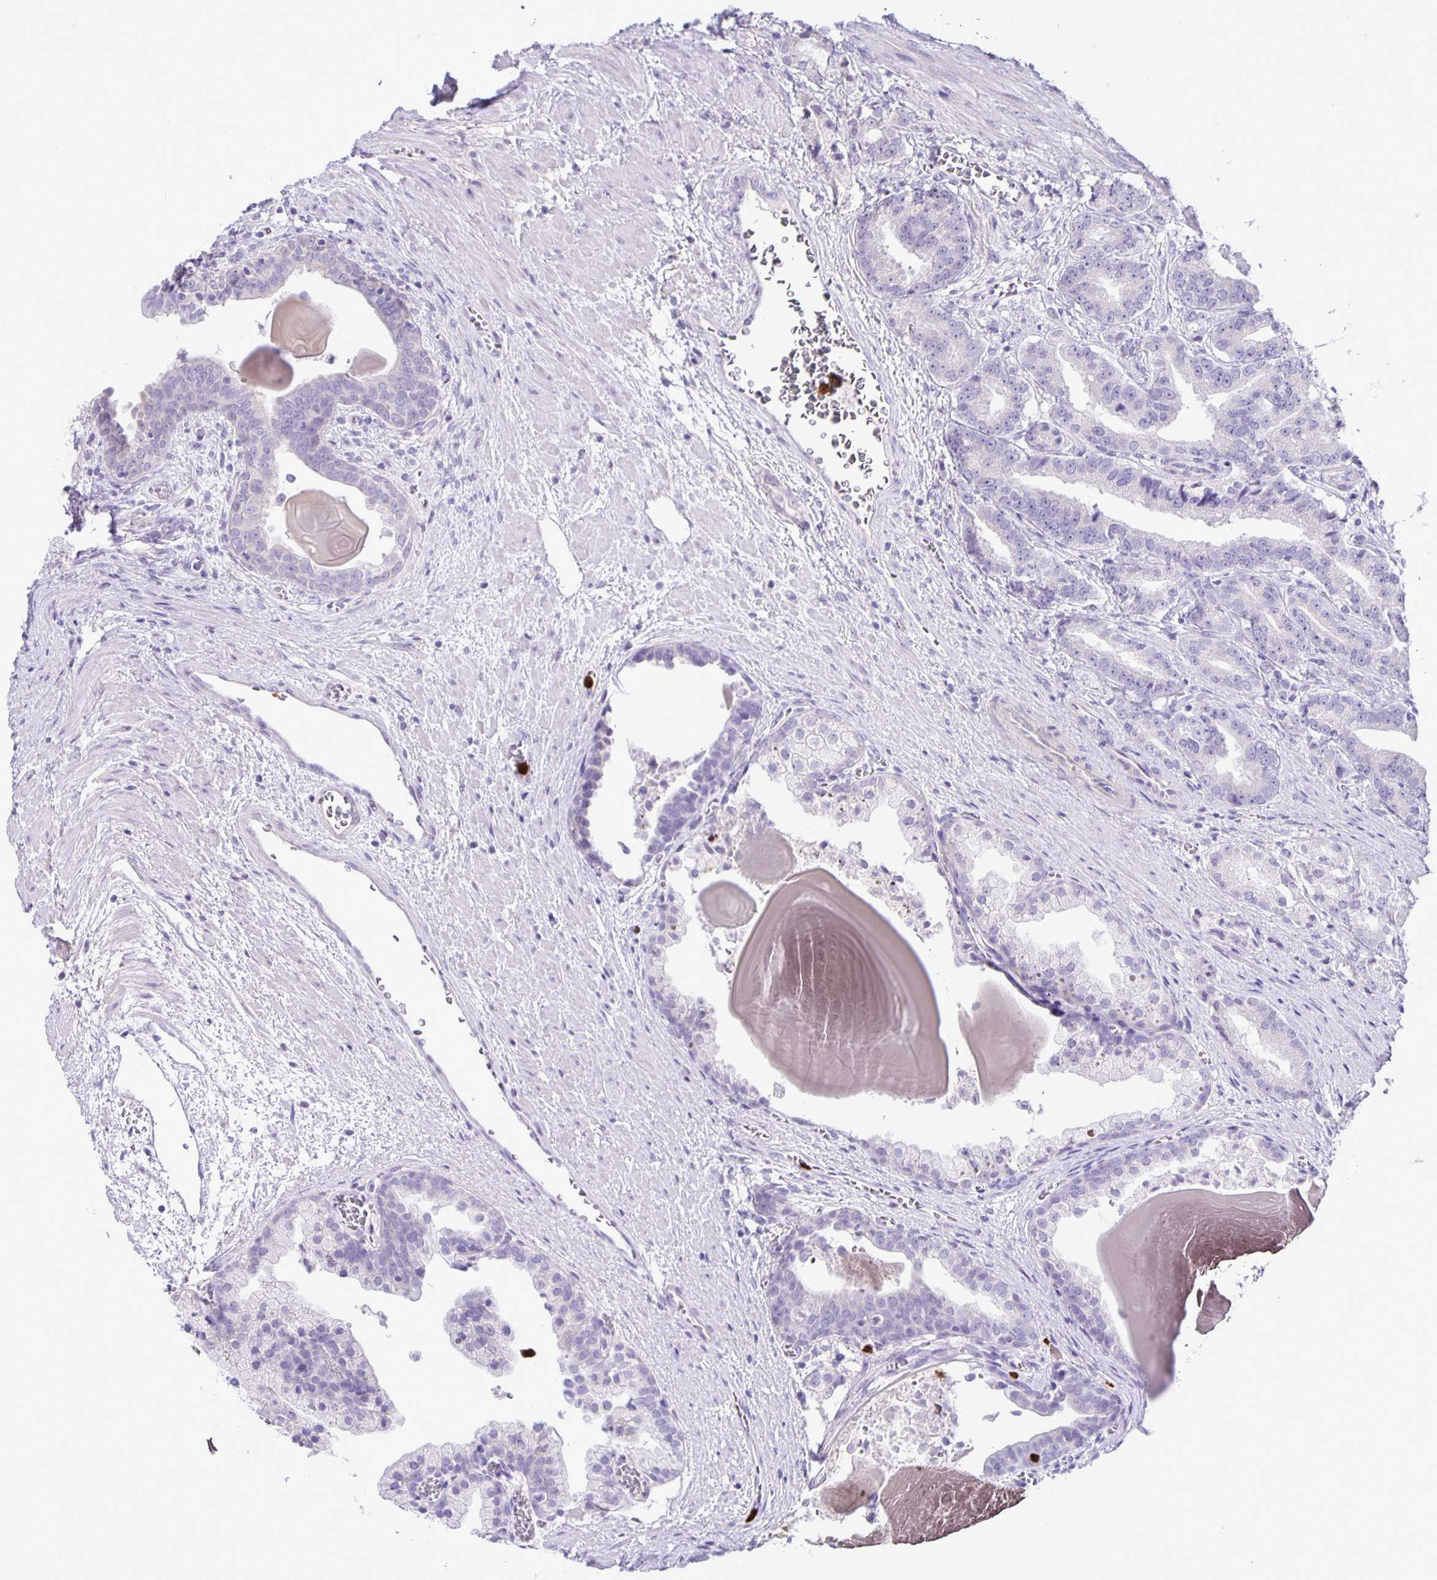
{"staining": {"intensity": "negative", "quantity": "none", "location": "none"}, "tissue": "prostate cancer", "cell_type": "Tumor cells", "image_type": "cancer", "snomed": [{"axis": "morphology", "description": "Adenocarcinoma, High grade"}, {"axis": "topography", "description": "Prostate and seminal vesicle, NOS"}], "caption": "DAB (3,3'-diaminobenzidine) immunohistochemical staining of human prostate high-grade adenocarcinoma displays no significant expression in tumor cells. (Immunohistochemistry, brightfield microscopy, high magnification).", "gene": "ADCK1", "patient": {"sex": "male", "age": 61}}